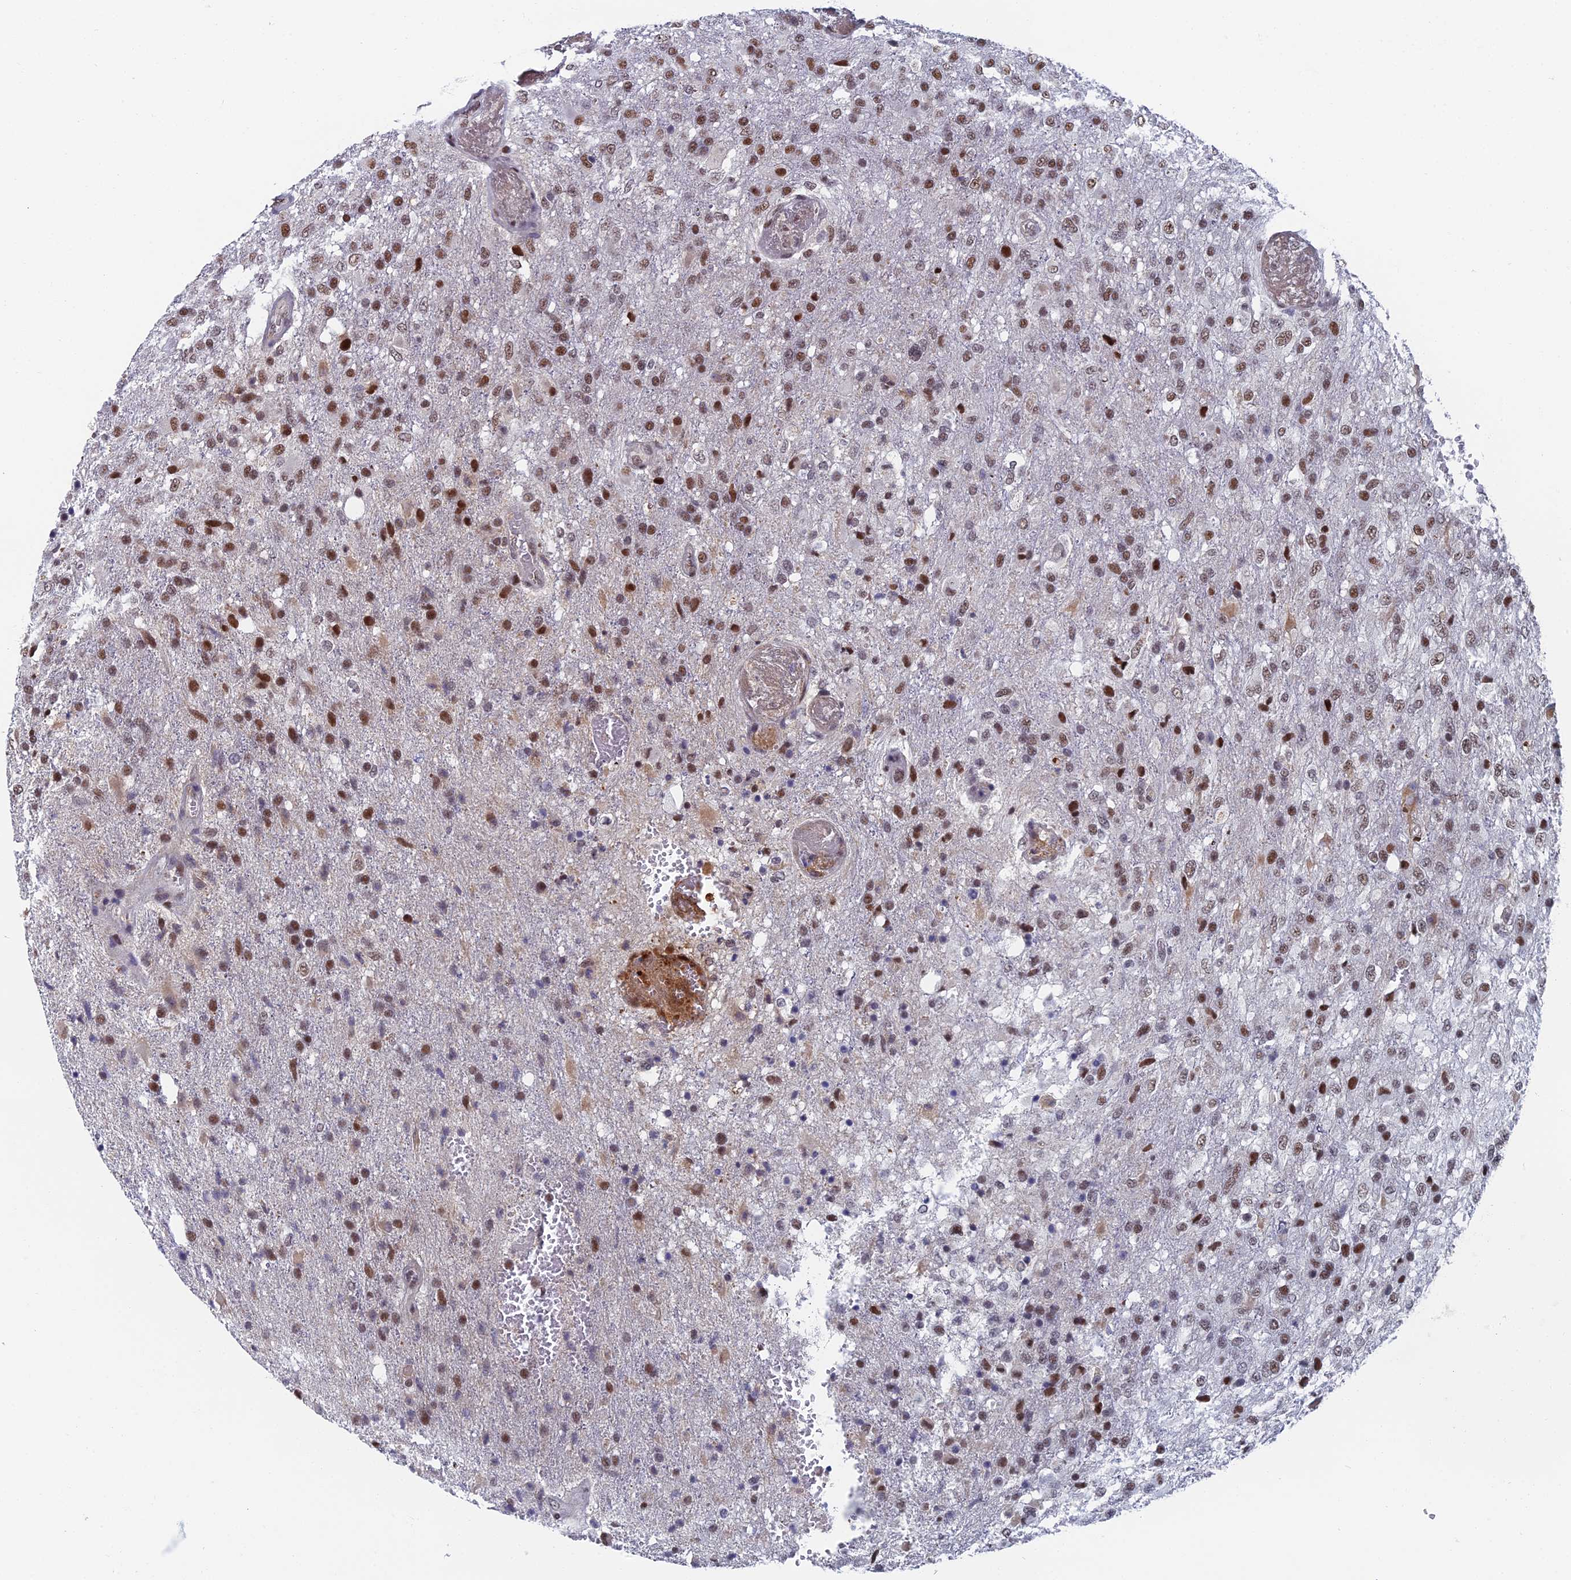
{"staining": {"intensity": "weak", "quantity": ">75%", "location": "nuclear"}, "tissue": "glioma", "cell_type": "Tumor cells", "image_type": "cancer", "snomed": [{"axis": "morphology", "description": "Glioma, malignant, High grade"}, {"axis": "topography", "description": "Brain"}], "caption": "An image showing weak nuclear positivity in approximately >75% of tumor cells in malignant glioma (high-grade), as visualized by brown immunohistochemical staining.", "gene": "TAF13", "patient": {"sex": "female", "age": 74}}